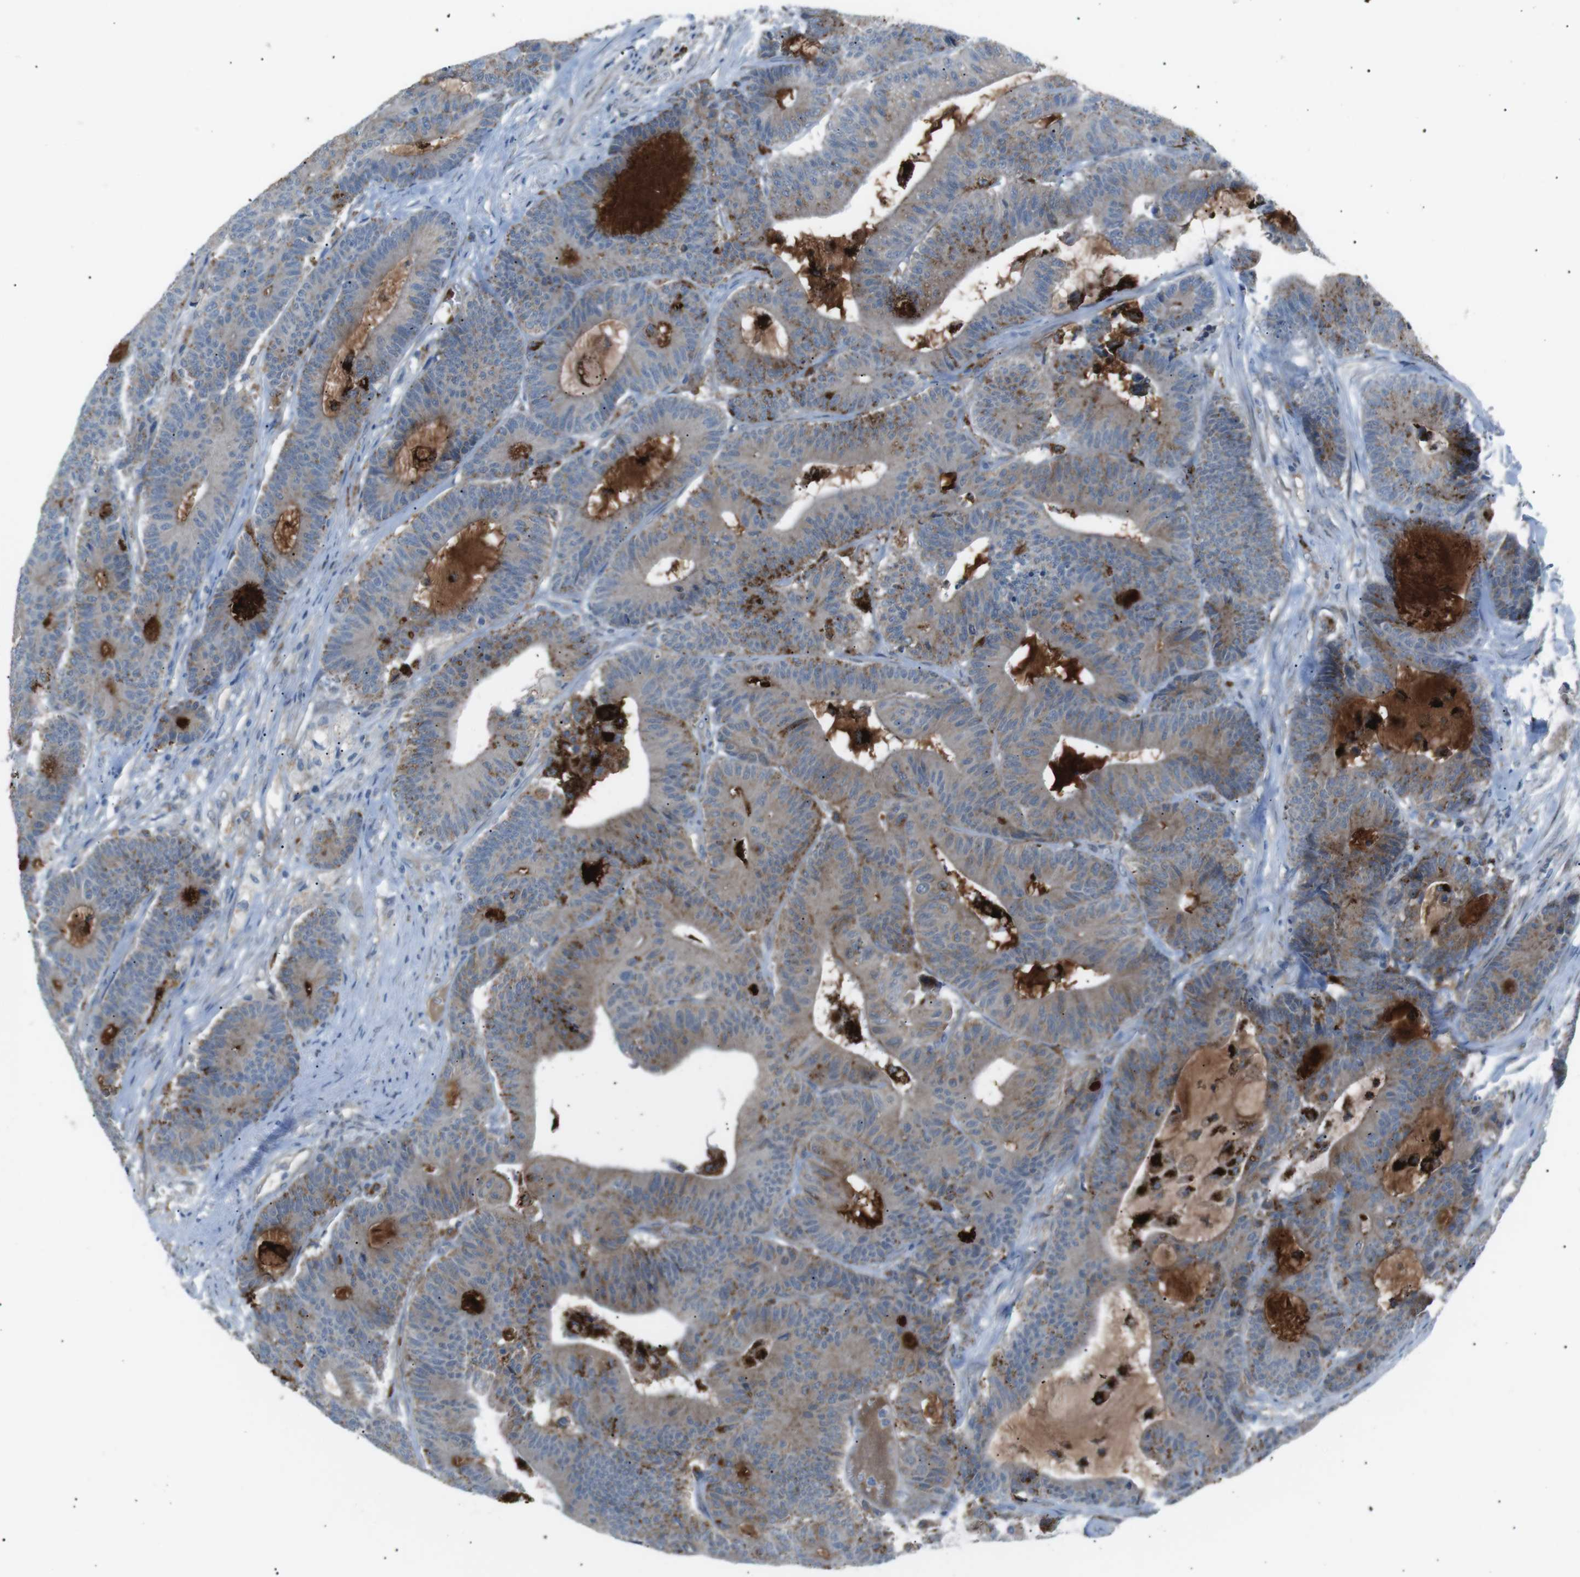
{"staining": {"intensity": "moderate", "quantity": "25%-75%", "location": "cytoplasmic/membranous"}, "tissue": "colorectal cancer", "cell_type": "Tumor cells", "image_type": "cancer", "snomed": [{"axis": "morphology", "description": "Adenocarcinoma, NOS"}, {"axis": "topography", "description": "Colon"}], "caption": "Colorectal adenocarcinoma stained with a protein marker demonstrates moderate staining in tumor cells.", "gene": "B4GALNT2", "patient": {"sex": "female", "age": 84}}